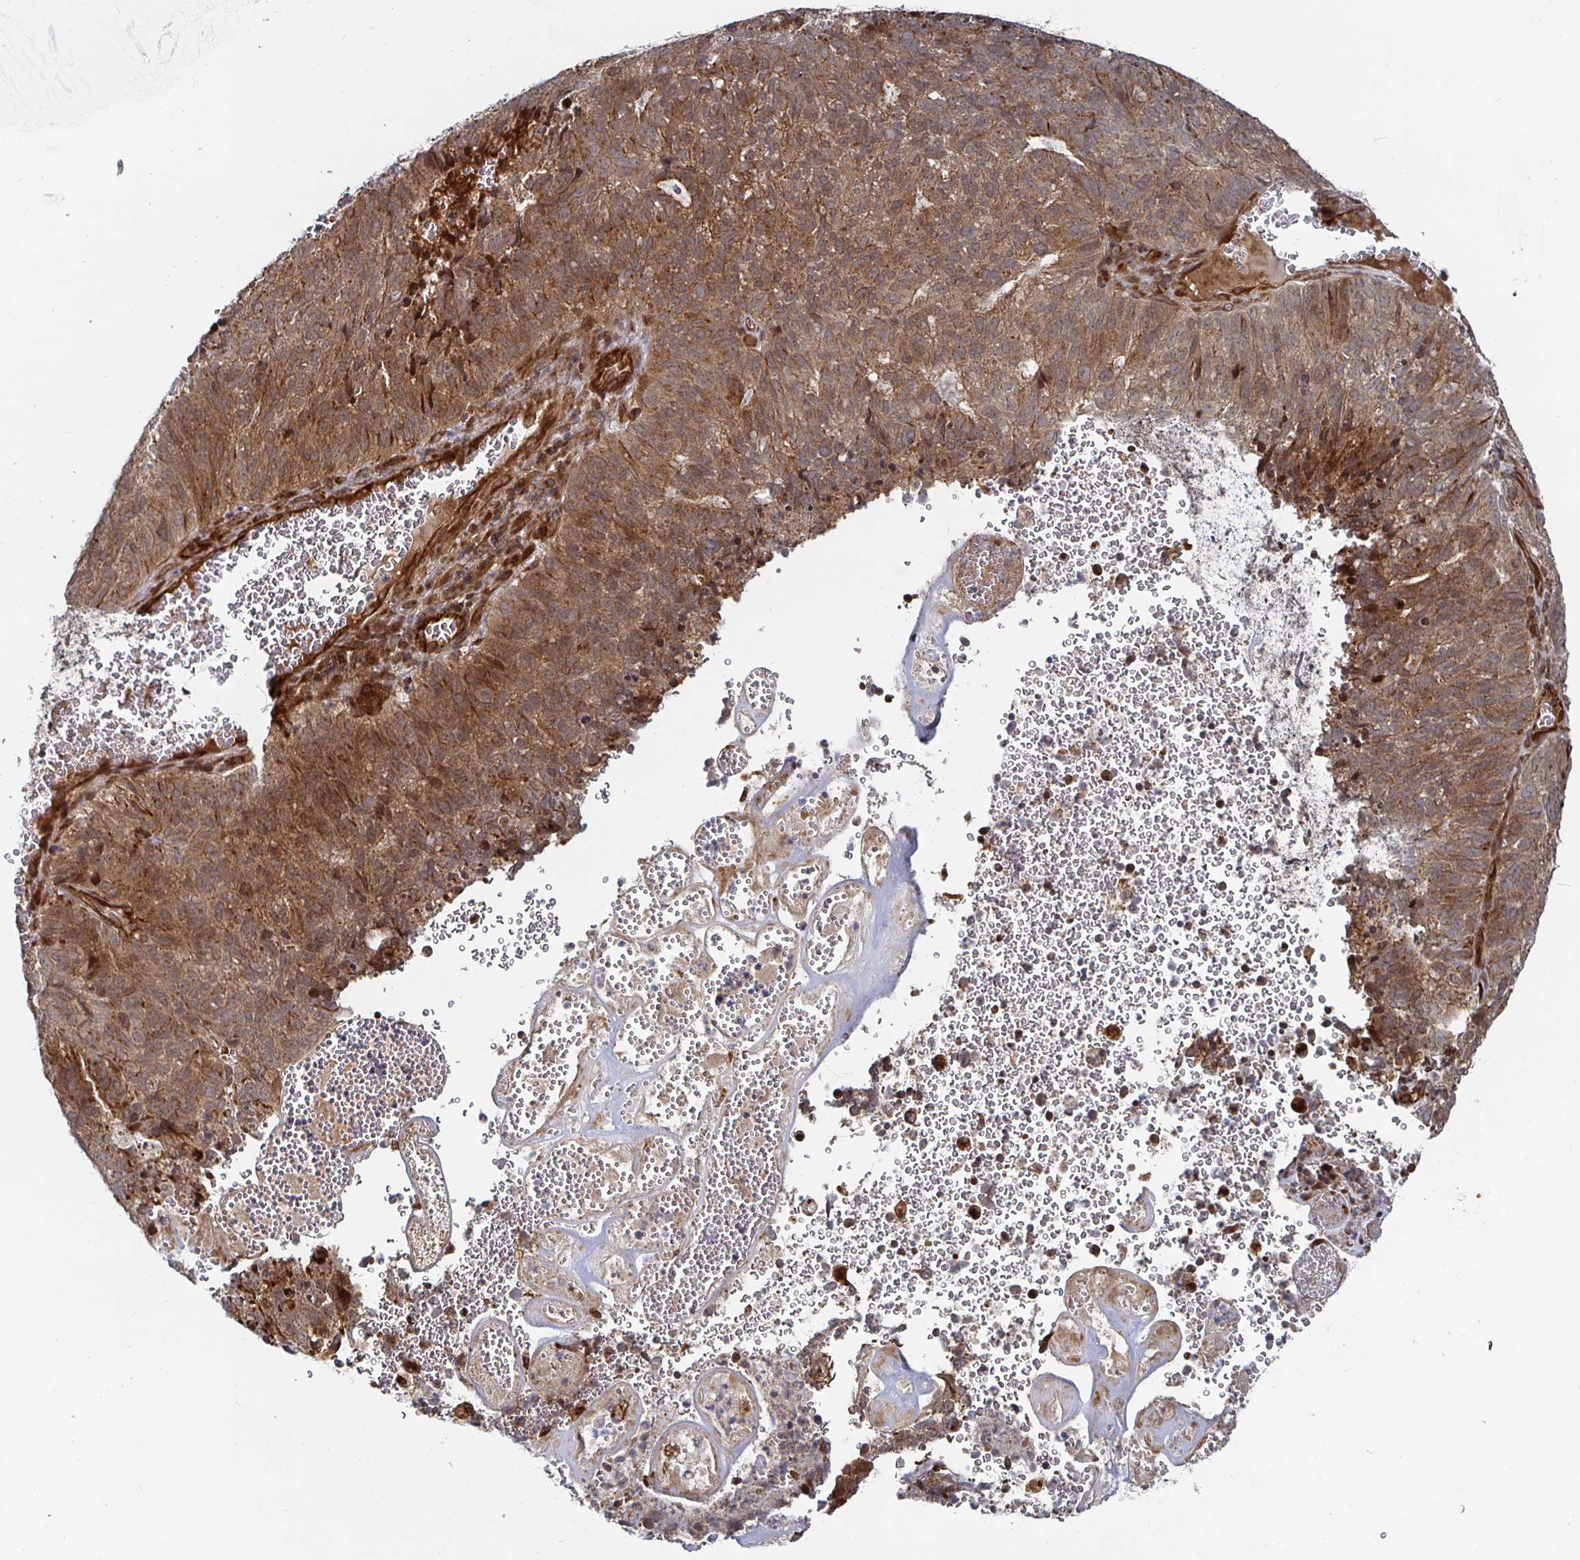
{"staining": {"intensity": "moderate", "quantity": ">75%", "location": "cytoplasmic/membranous"}, "tissue": "cervical cancer", "cell_type": "Tumor cells", "image_type": "cancer", "snomed": [{"axis": "morphology", "description": "Adenocarcinoma, NOS"}, {"axis": "topography", "description": "Cervix"}], "caption": "Tumor cells display medium levels of moderate cytoplasmic/membranous staining in about >75% of cells in human cervical cancer (adenocarcinoma).", "gene": "TBKBP1", "patient": {"sex": "female", "age": 38}}